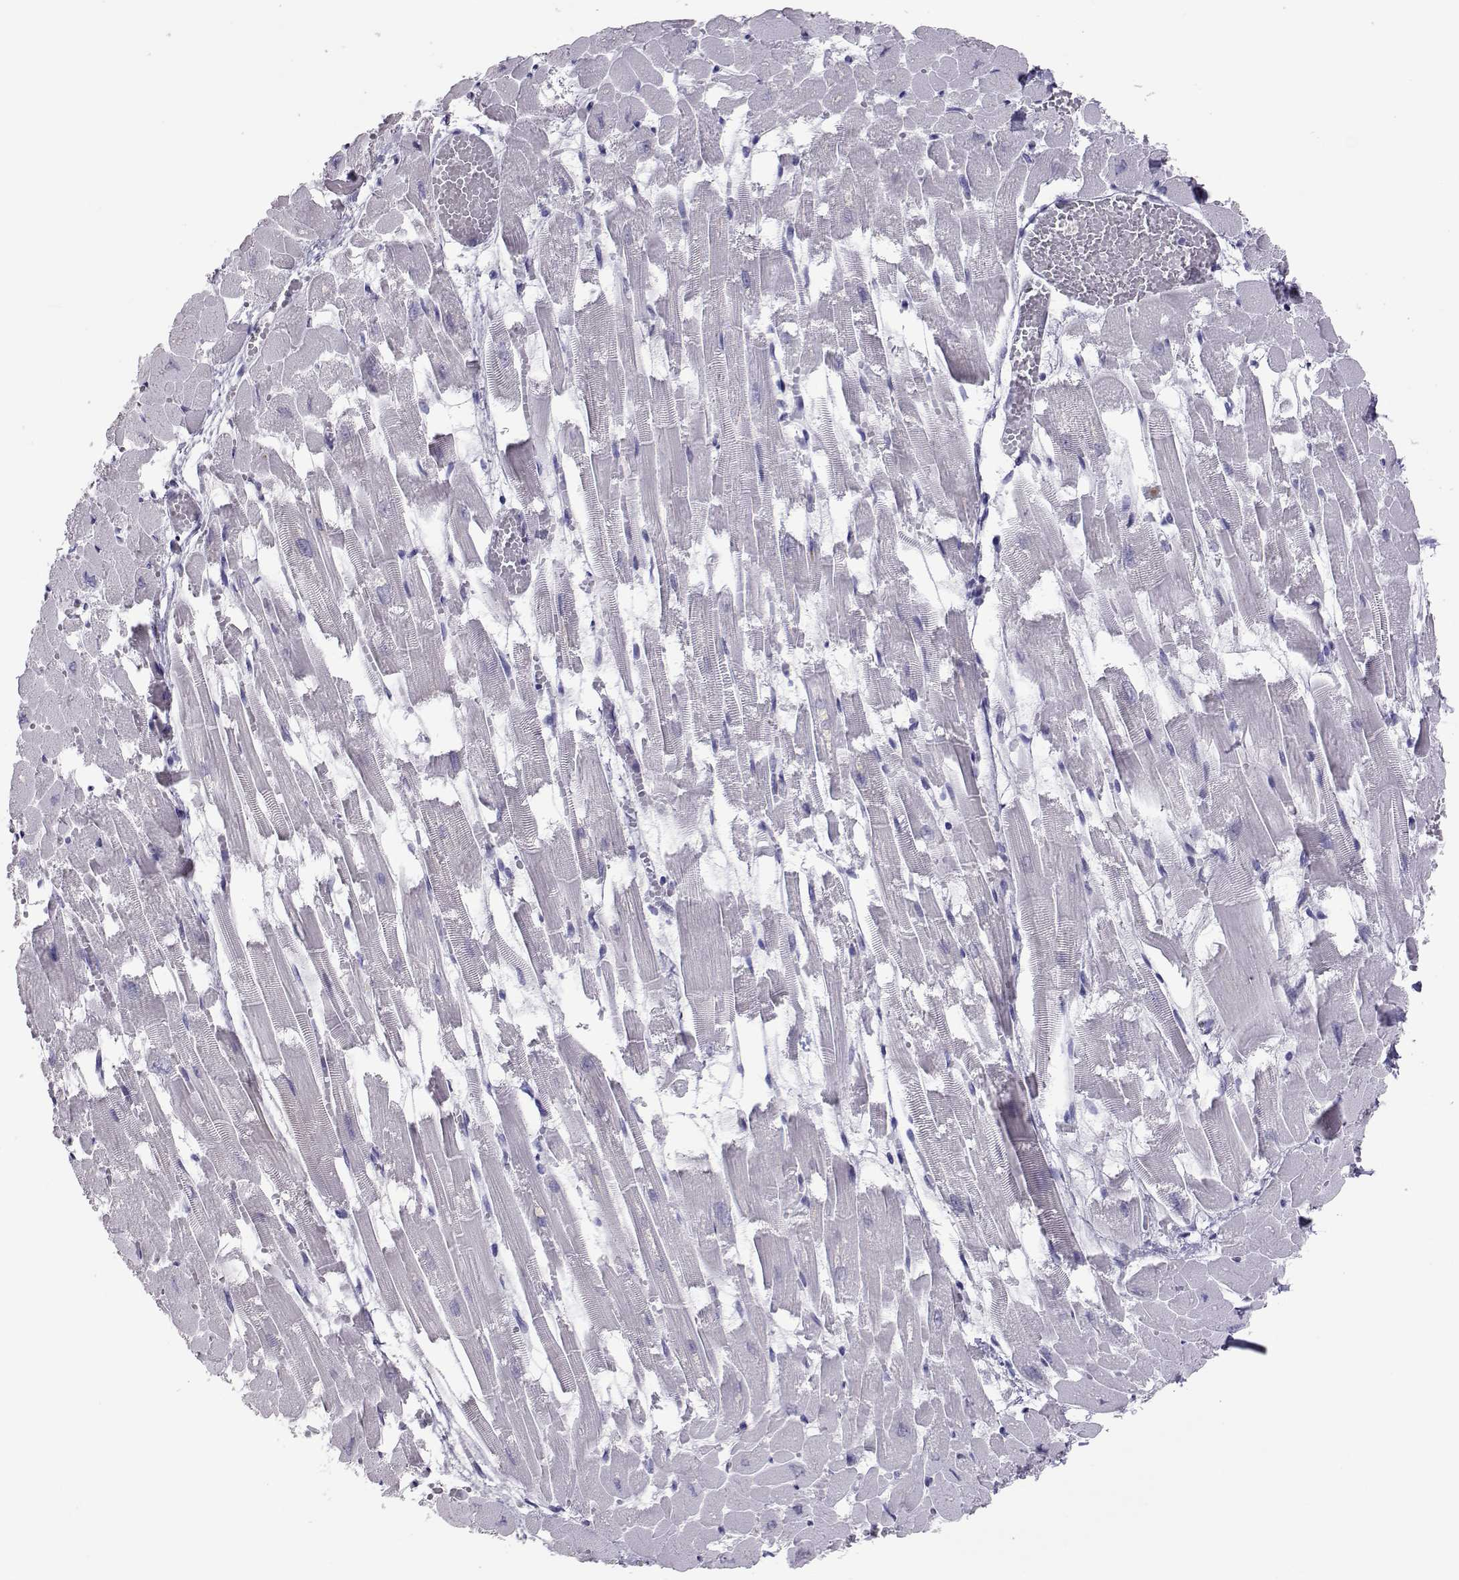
{"staining": {"intensity": "negative", "quantity": "none", "location": "none"}, "tissue": "heart muscle", "cell_type": "Cardiomyocytes", "image_type": "normal", "snomed": [{"axis": "morphology", "description": "Normal tissue, NOS"}, {"axis": "topography", "description": "Heart"}], "caption": "An immunohistochemistry (IHC) histopathology image of normal heart muscle is shown. There is no staining in cardiomyocytes of heart muscle. Nuclei are stained in blue.", "gene": "PMCH", "patient": {"sex": "female", "age": 52}}